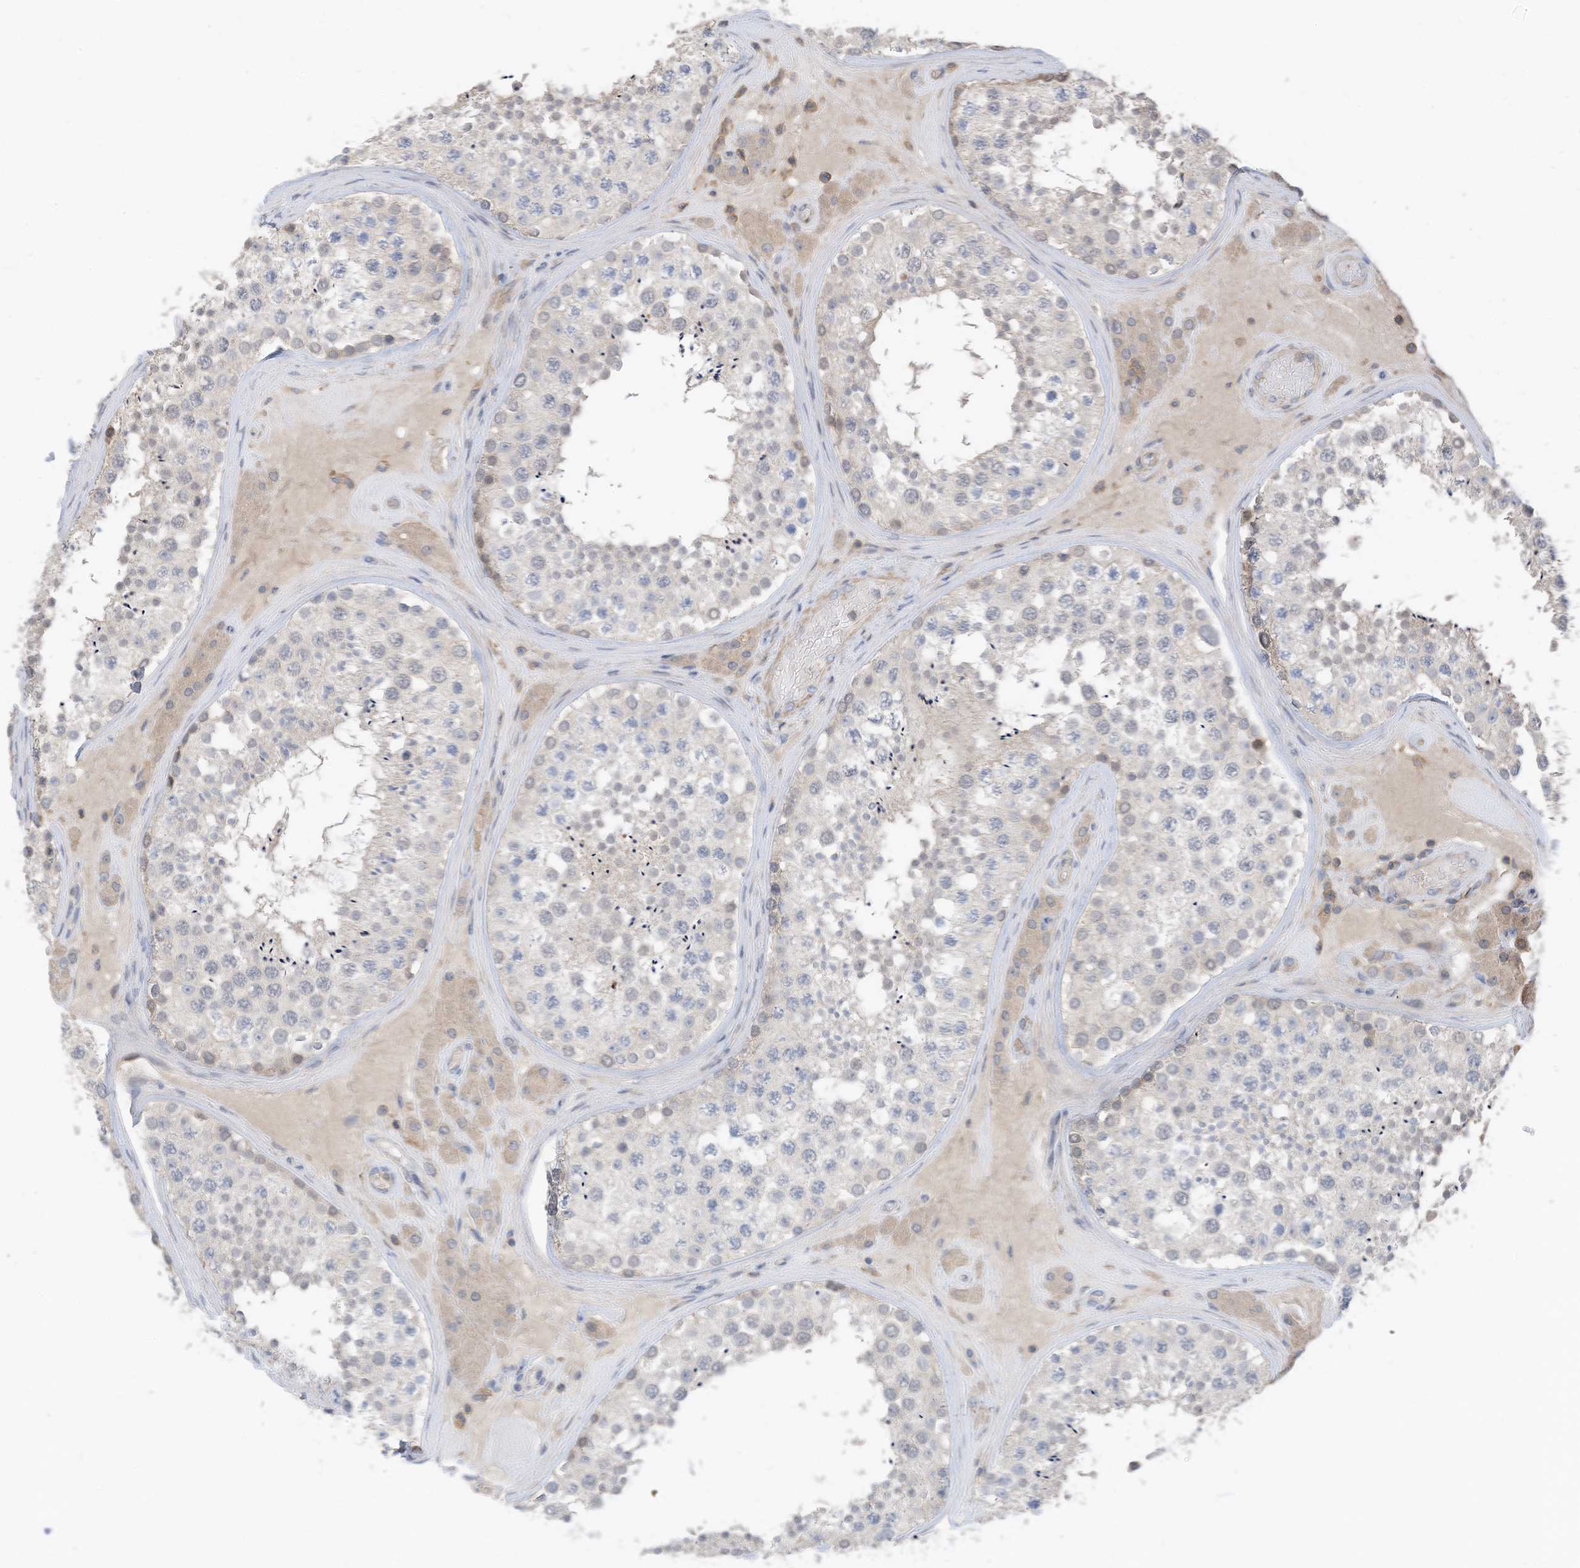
{"staining": {"intensity": "negative", "quantity": "none", "location": "none"}, "tissue": "testis", "cell_type": "Cells in seminiferous ducts", "image_type": "normal", "snomed": [{"axis": "morphology", "description": "Normal tissue, NOS"}, {"axis": "topography", "description": "Testis"}], "caption": "Micrograph shows no protein expression in cells in seminiferous ducts of benign testis. (Stains: DAB IHC with hematoxylin counter stain, Microscopy: brightfield microscopy at high magnification).", "gene": "SLFN14", "patient": {"sex": "male", "age": 46}}